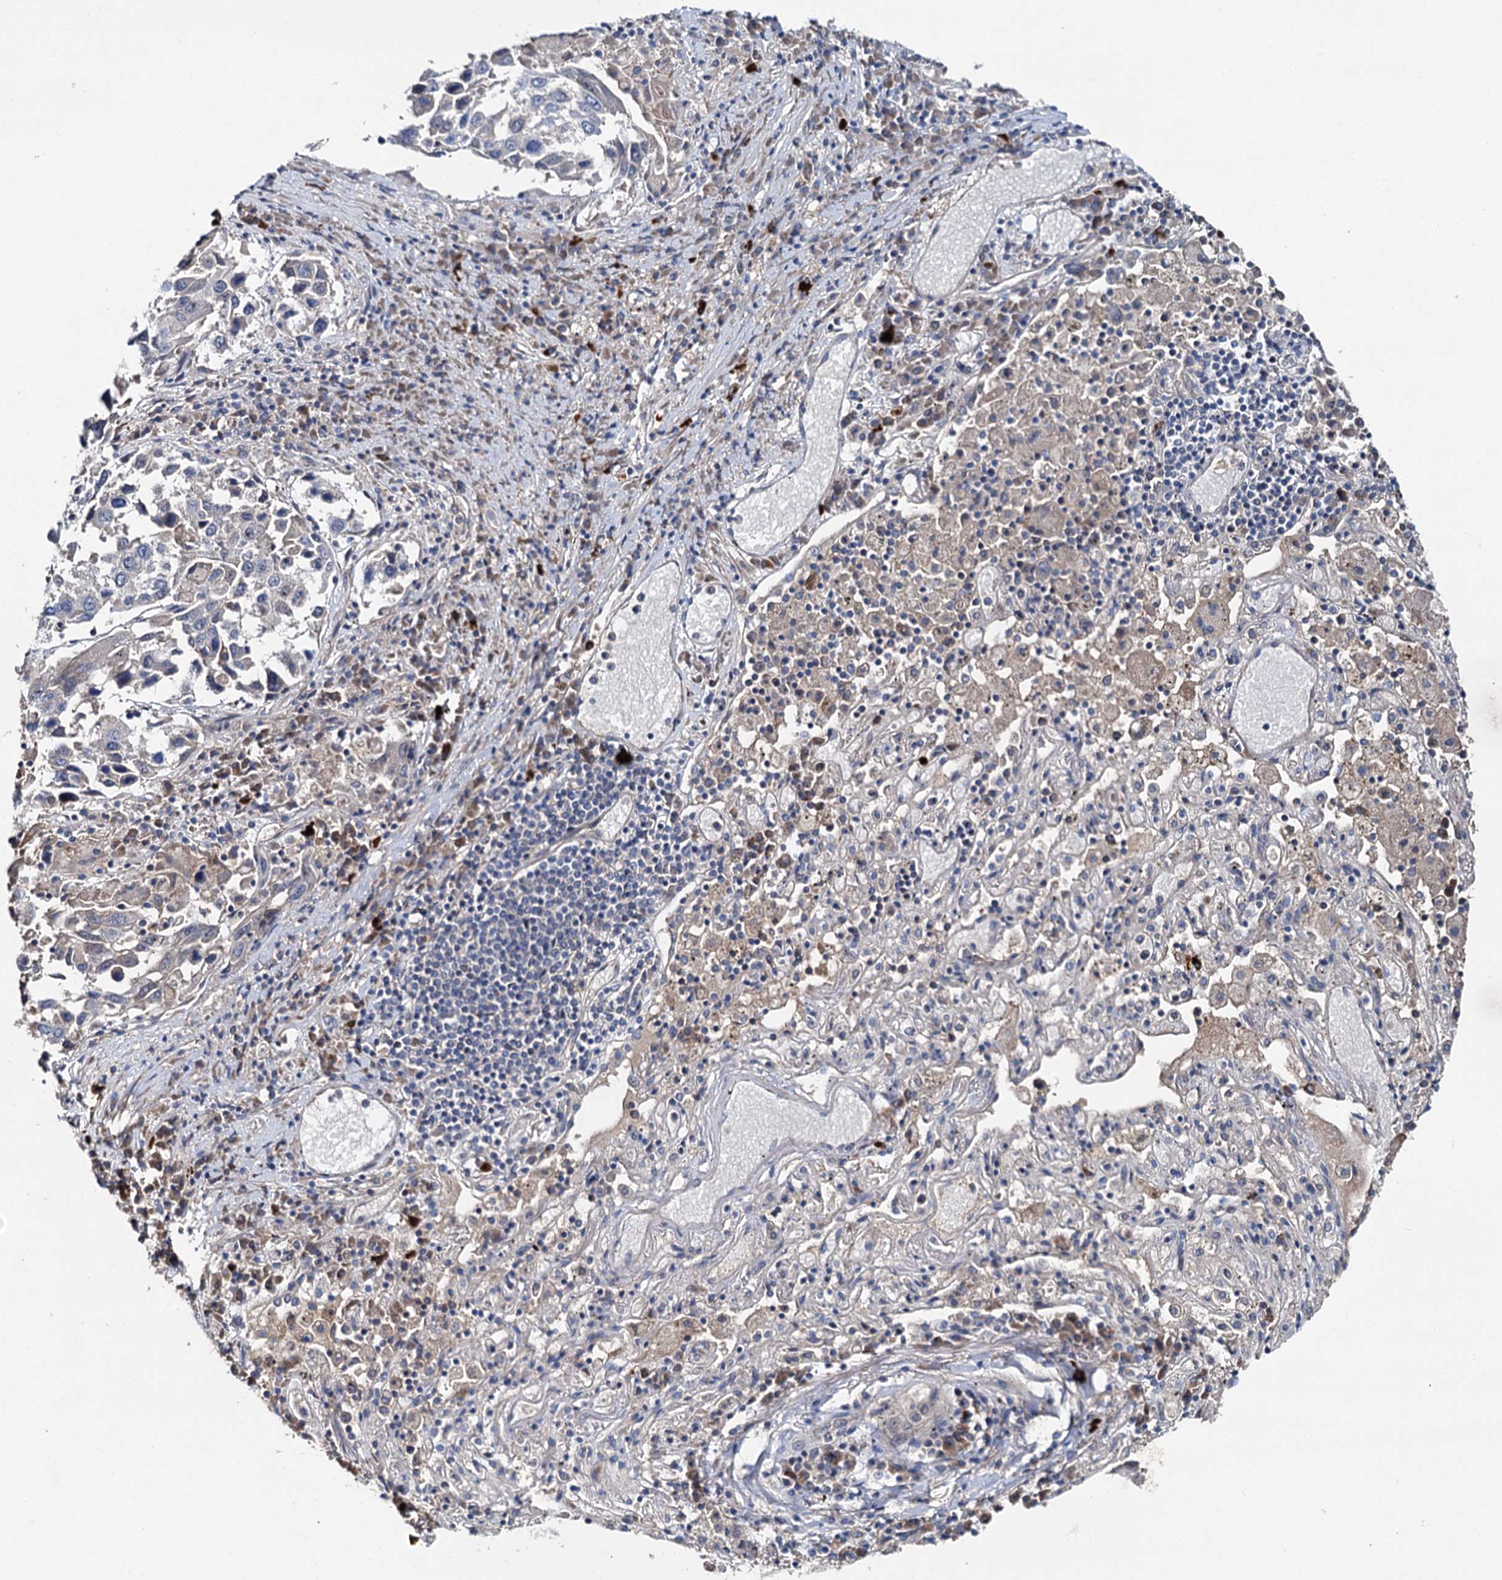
{"staining": {"intensity": "negative", "quantity": "none", "location": "none"}, "tissue": "lung cancer", "cell_type": "Tumor cells", "image_type": "cancer", "snomed": [{"axis": "morphology", "description": "Squamous cell carcinoma, NOS"}, {"axis": "topography", "description": "Lung"}], "caption": "Immunohistochemistry (IHC) histopathology image of neoplastic tissue: lung squamous cell carcinoma stained with DAB displays no significant protein expression in tumor cells.", "gene": "SLC22A25", "patient": {"sex": "male", "age": 65}}